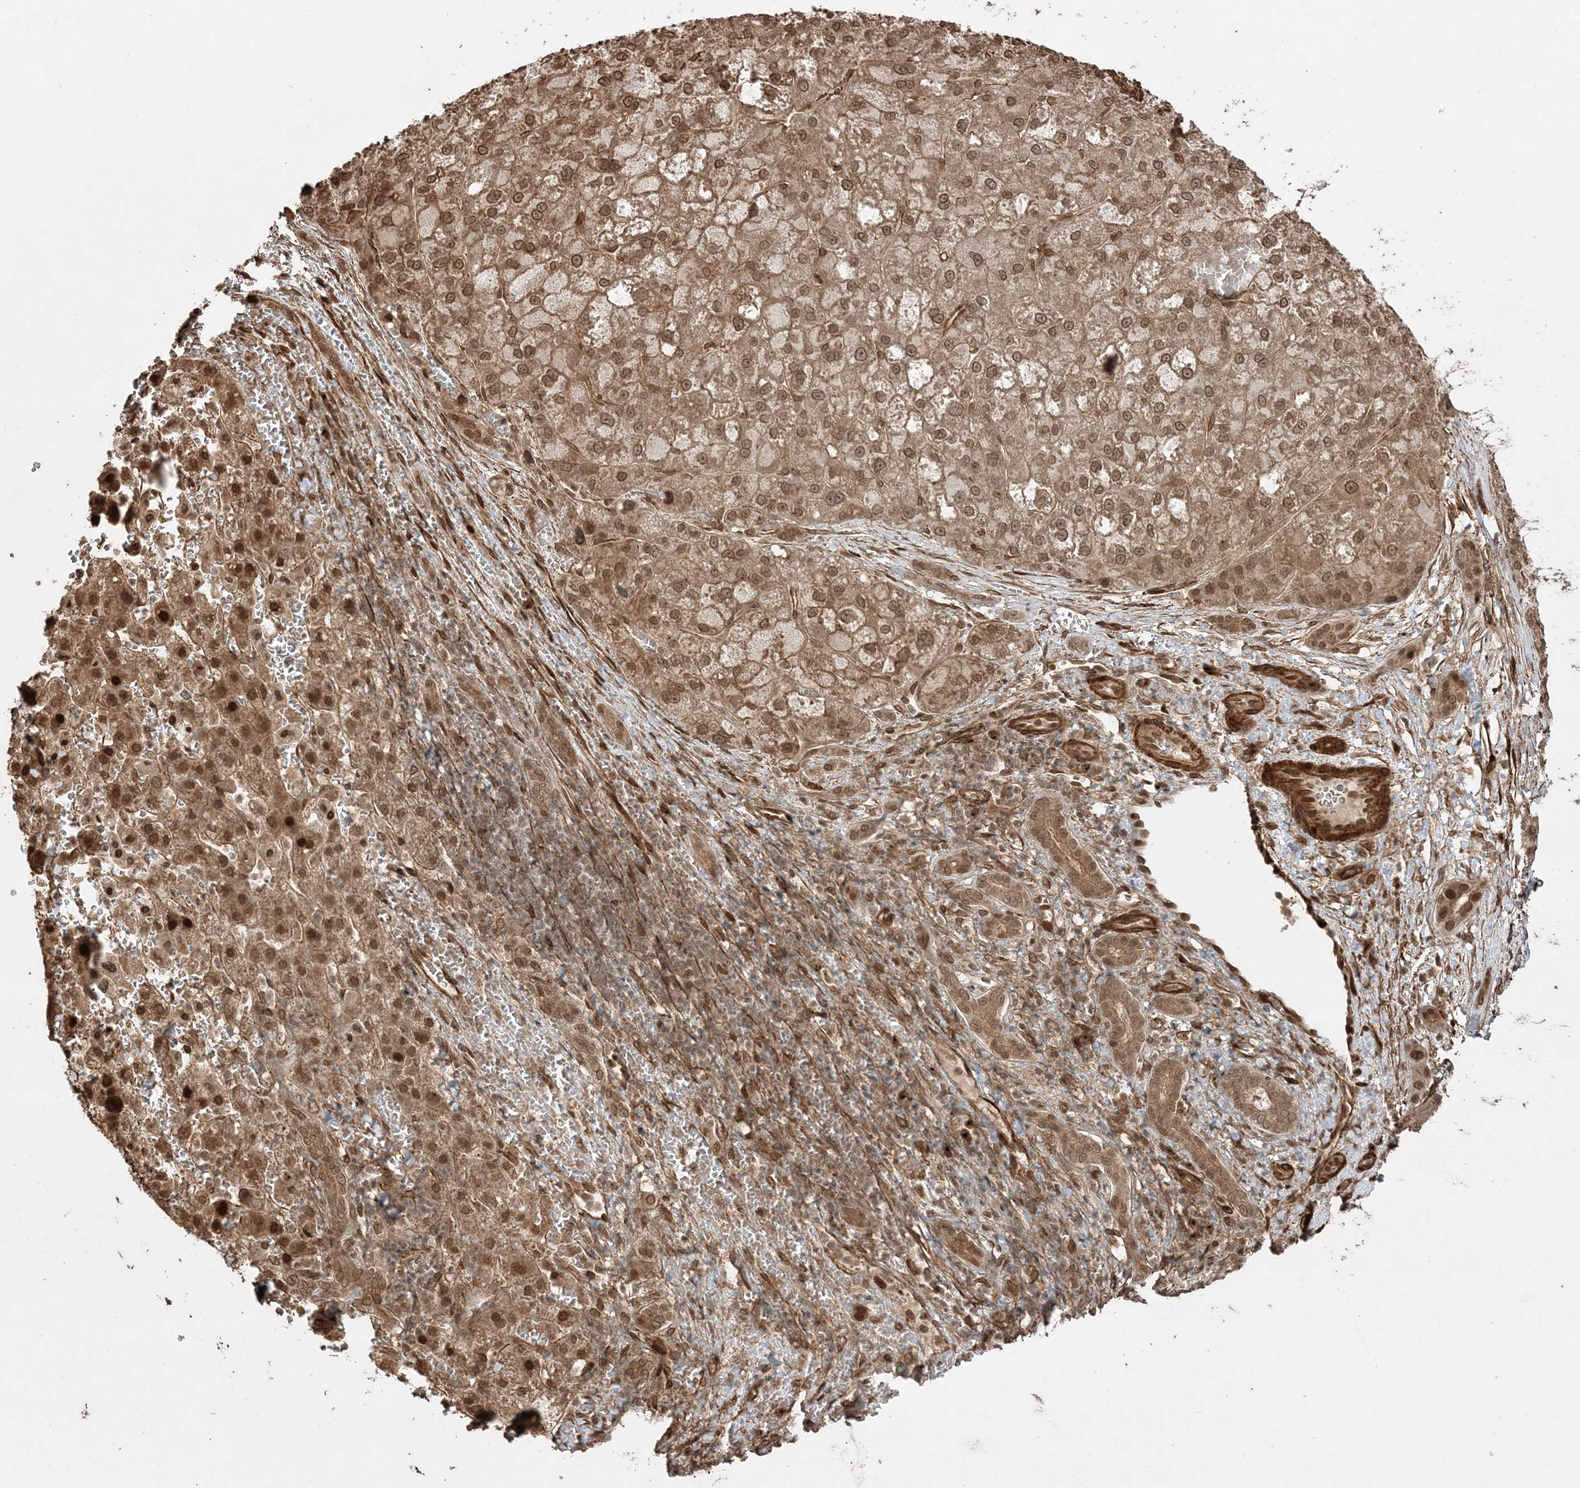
{"staining": {"intensity": "moderate", "quantity": ">75%", "location": "cytoplasmic/membranous,nuclear"}, "tissue": "liver cancer", "cell_type": "Tumor cells", "image_type": "cancer", "snomed": [{"axis": "morphology", "description": "Carcinoma, Hepatocellular, NOS"}, {"axis": "topography", "description": "Liver"}], "caption": "Moderate cytoplasmic/membranous and nuclear protein staining is identified in approximately >75% of tumor cells in liver cancer.", "gene": "ETAA1", "patient": {"sex": "male", "age": 57}}